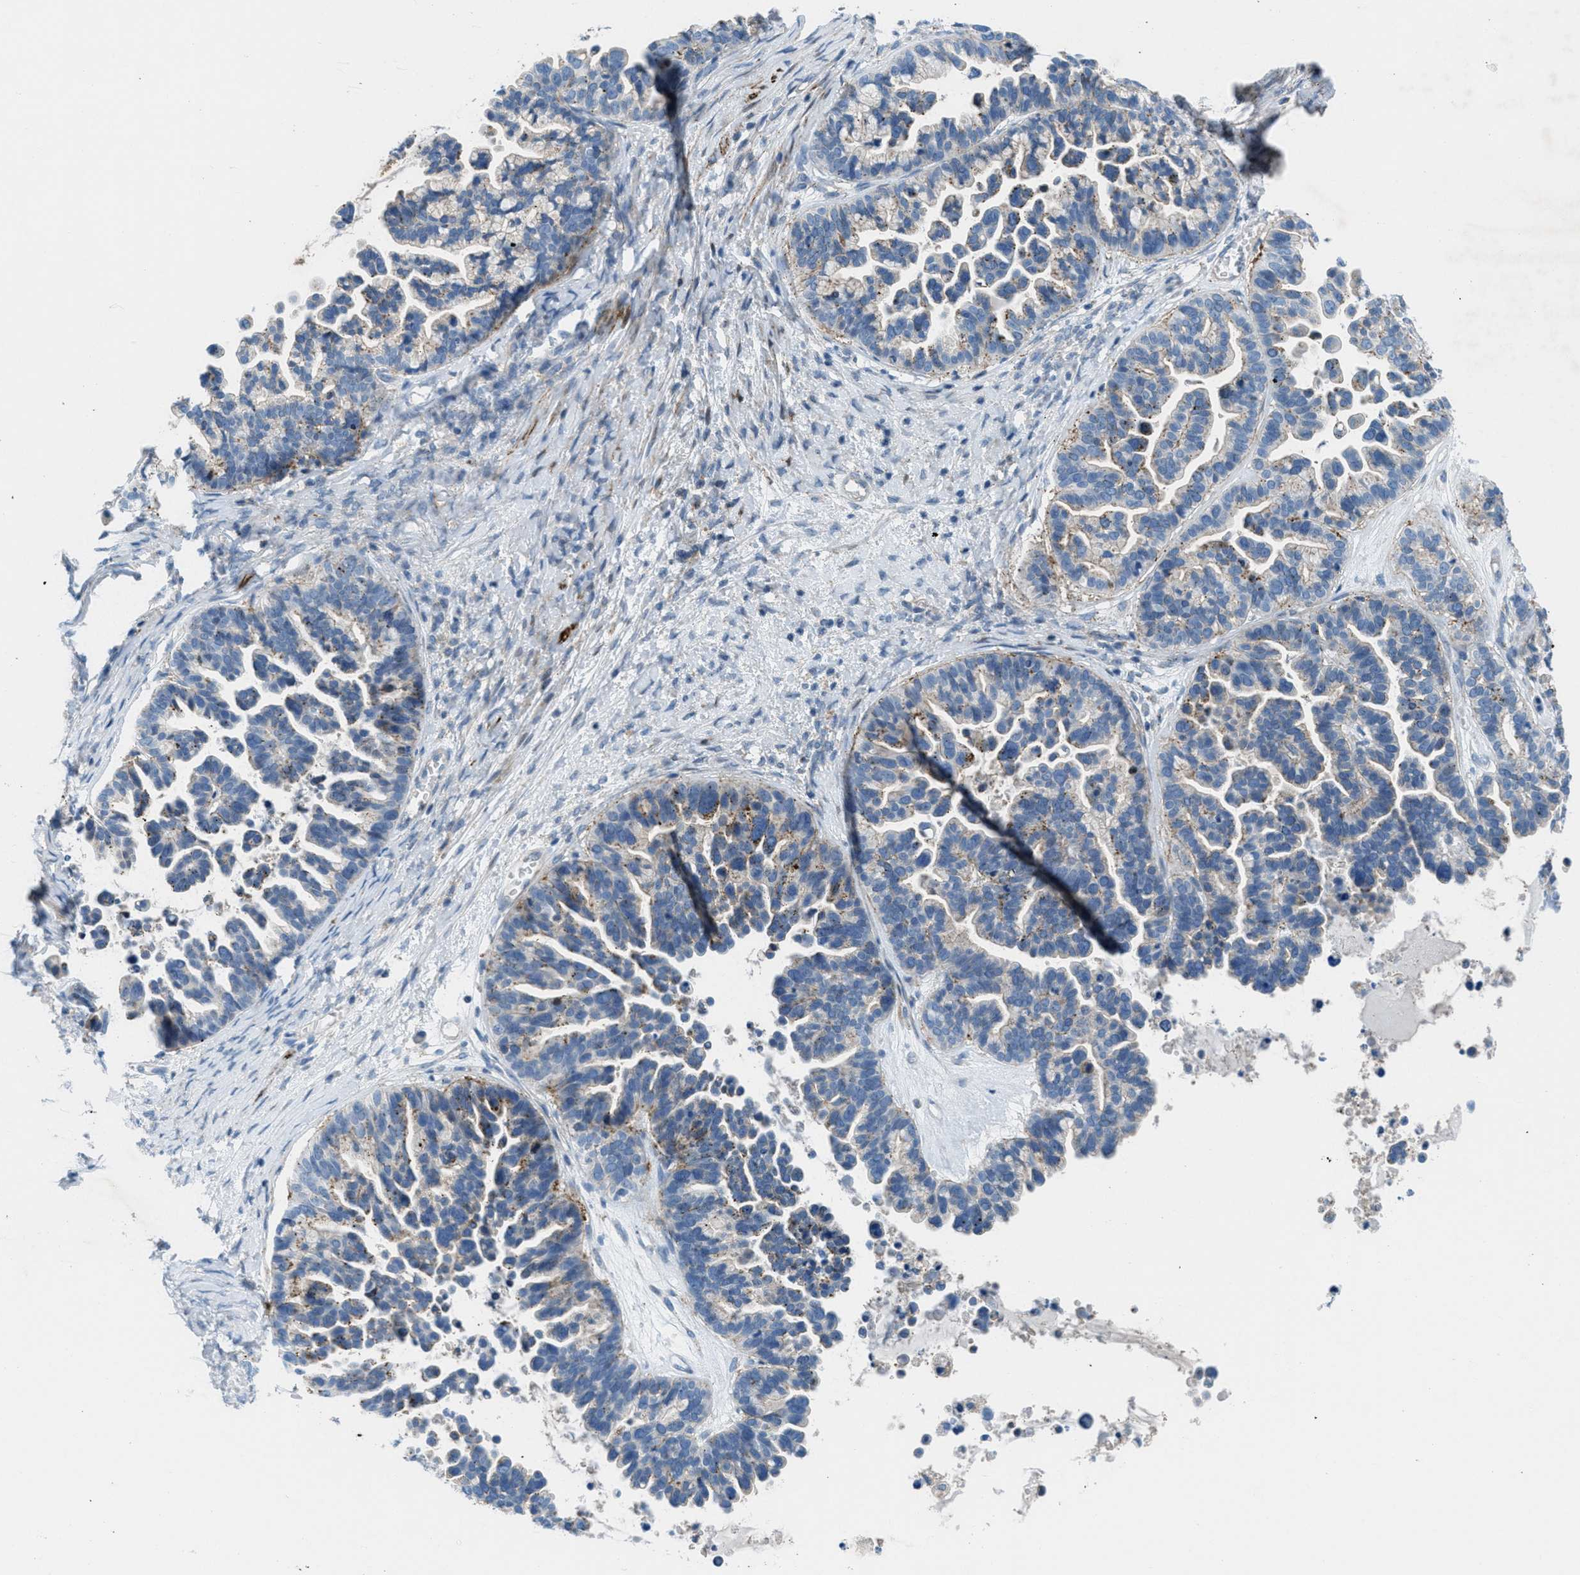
{"staining": {"intensity": "weak", "quantity": "<25%", "location": "cytoplasmic/membranous"}, "tissue": "ovarian cancer", "cell_type": "Tumor cells", "image_type": "cancer", "snomed": [{"axis": "morphology", "description": "Cystadenocarcinoma, serous, NOS"}, {"axis": "topography", "description": "Ovary"}], "caption": "Immunohistochemistry (IHC) photomicrograph of neoplastic tissue: human ovarian cancer (serous cystadenocarcinoma) stained with DAB (3,3'-diaminobenzidine) shows no significant protein positivity in tumor cells.", "gene": "MFSD13A", "patient": {"sex": "female", "age": 56}}